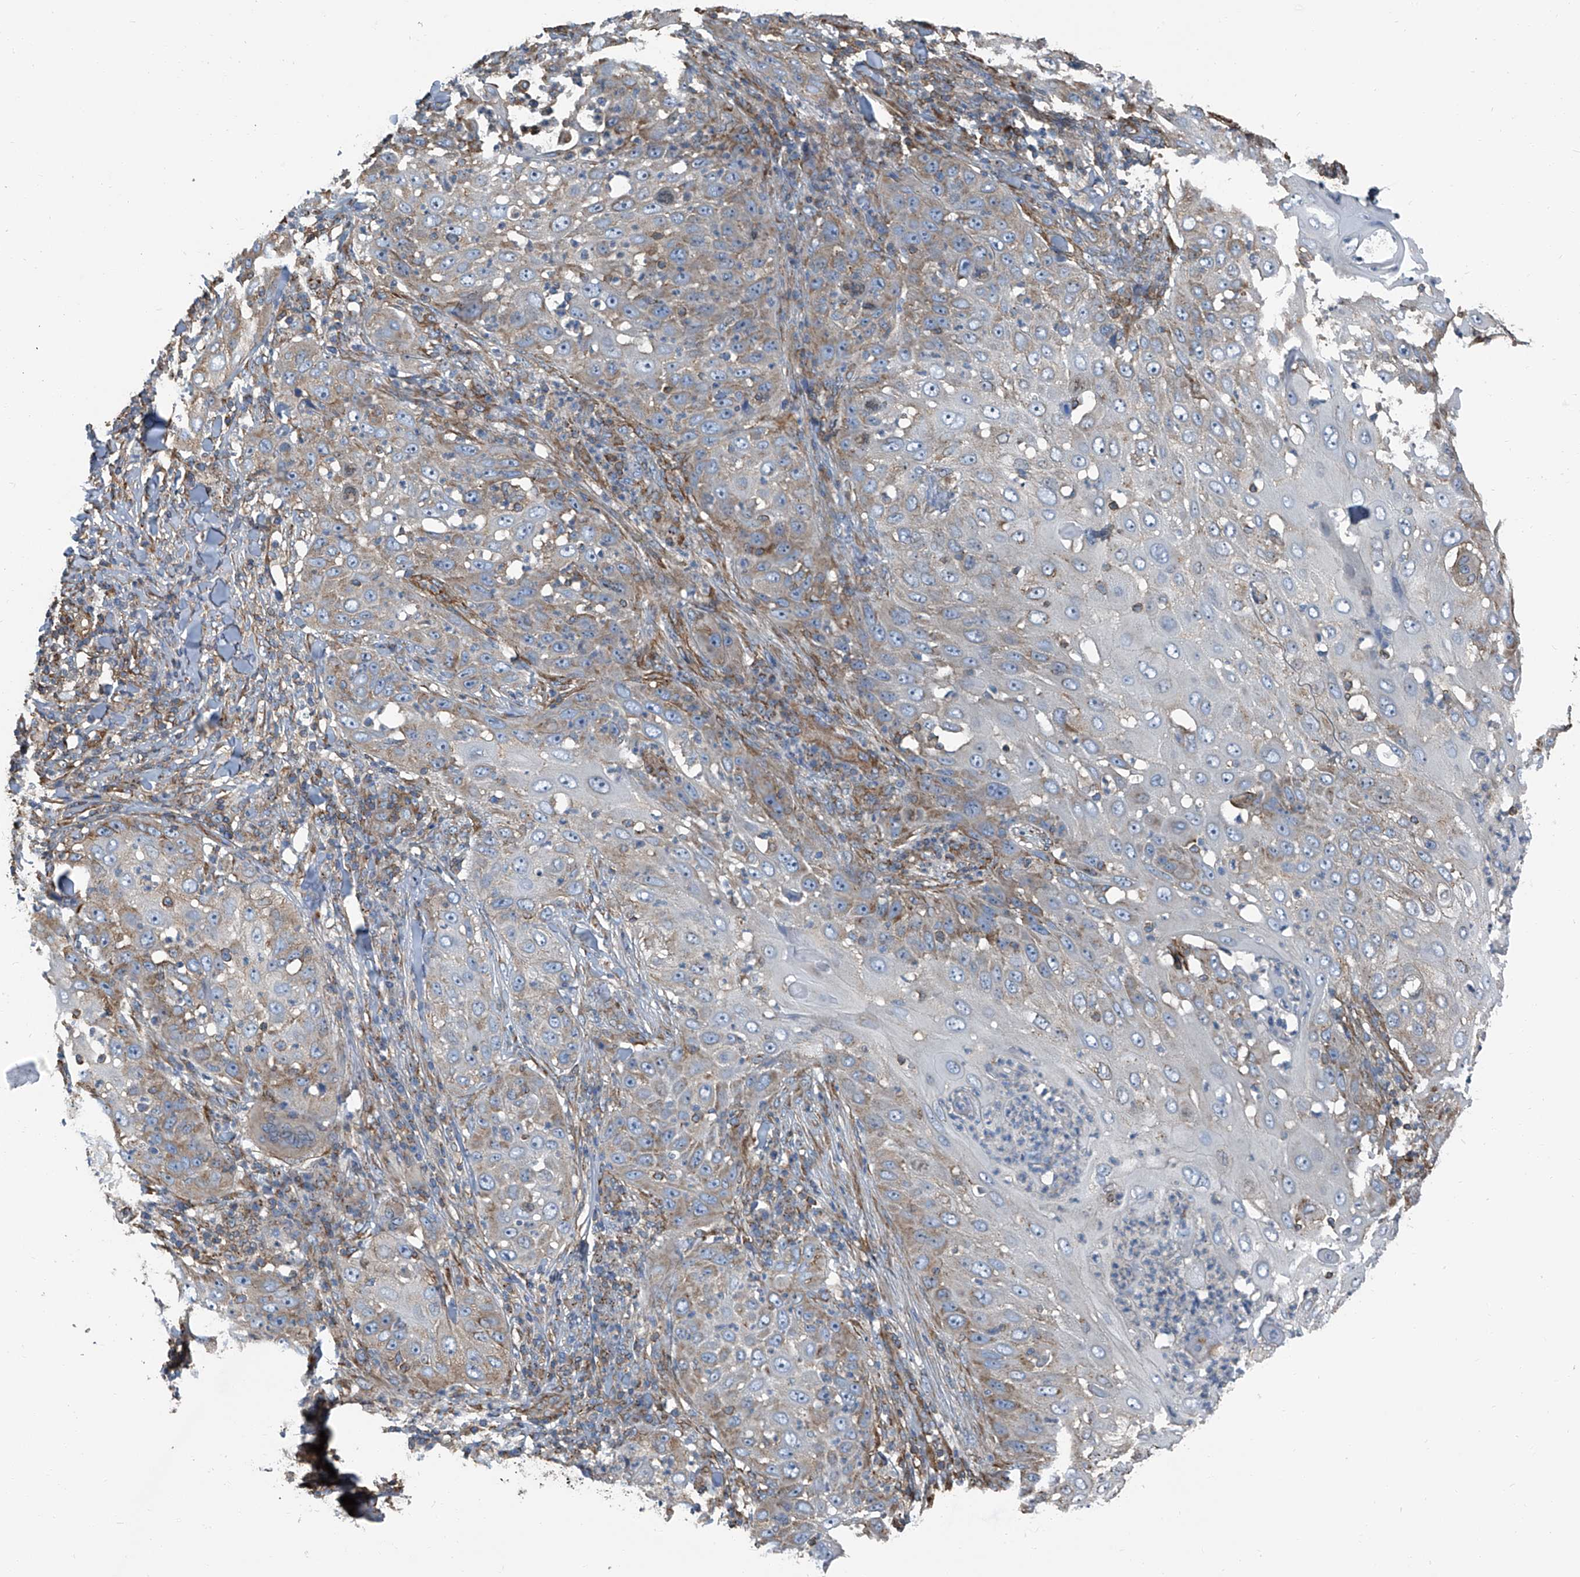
{"staining": {"intensity": "moderate", "quantity": "25%-75%", "location": "cytoplasmic/membranous"}, "tissue": "skin cancer", "cell_type": "Tumor cells", "image_type": "cancer", "snomed": [{"axis": "morphology", "description": "Squamous cell carcinoma, NOS"}, {"axis": "topography", "description": "Skin"}], "caption": "Moderate cytoplasmic/membranous staining is present in about 25%-75% of tumor cells in squamous cell carcinoma (skin). (DAB IHC with brightfield microscopy, high magnification).", "gene": "SEPTIN7", "patient": {"sex": "female", "age": 44}}